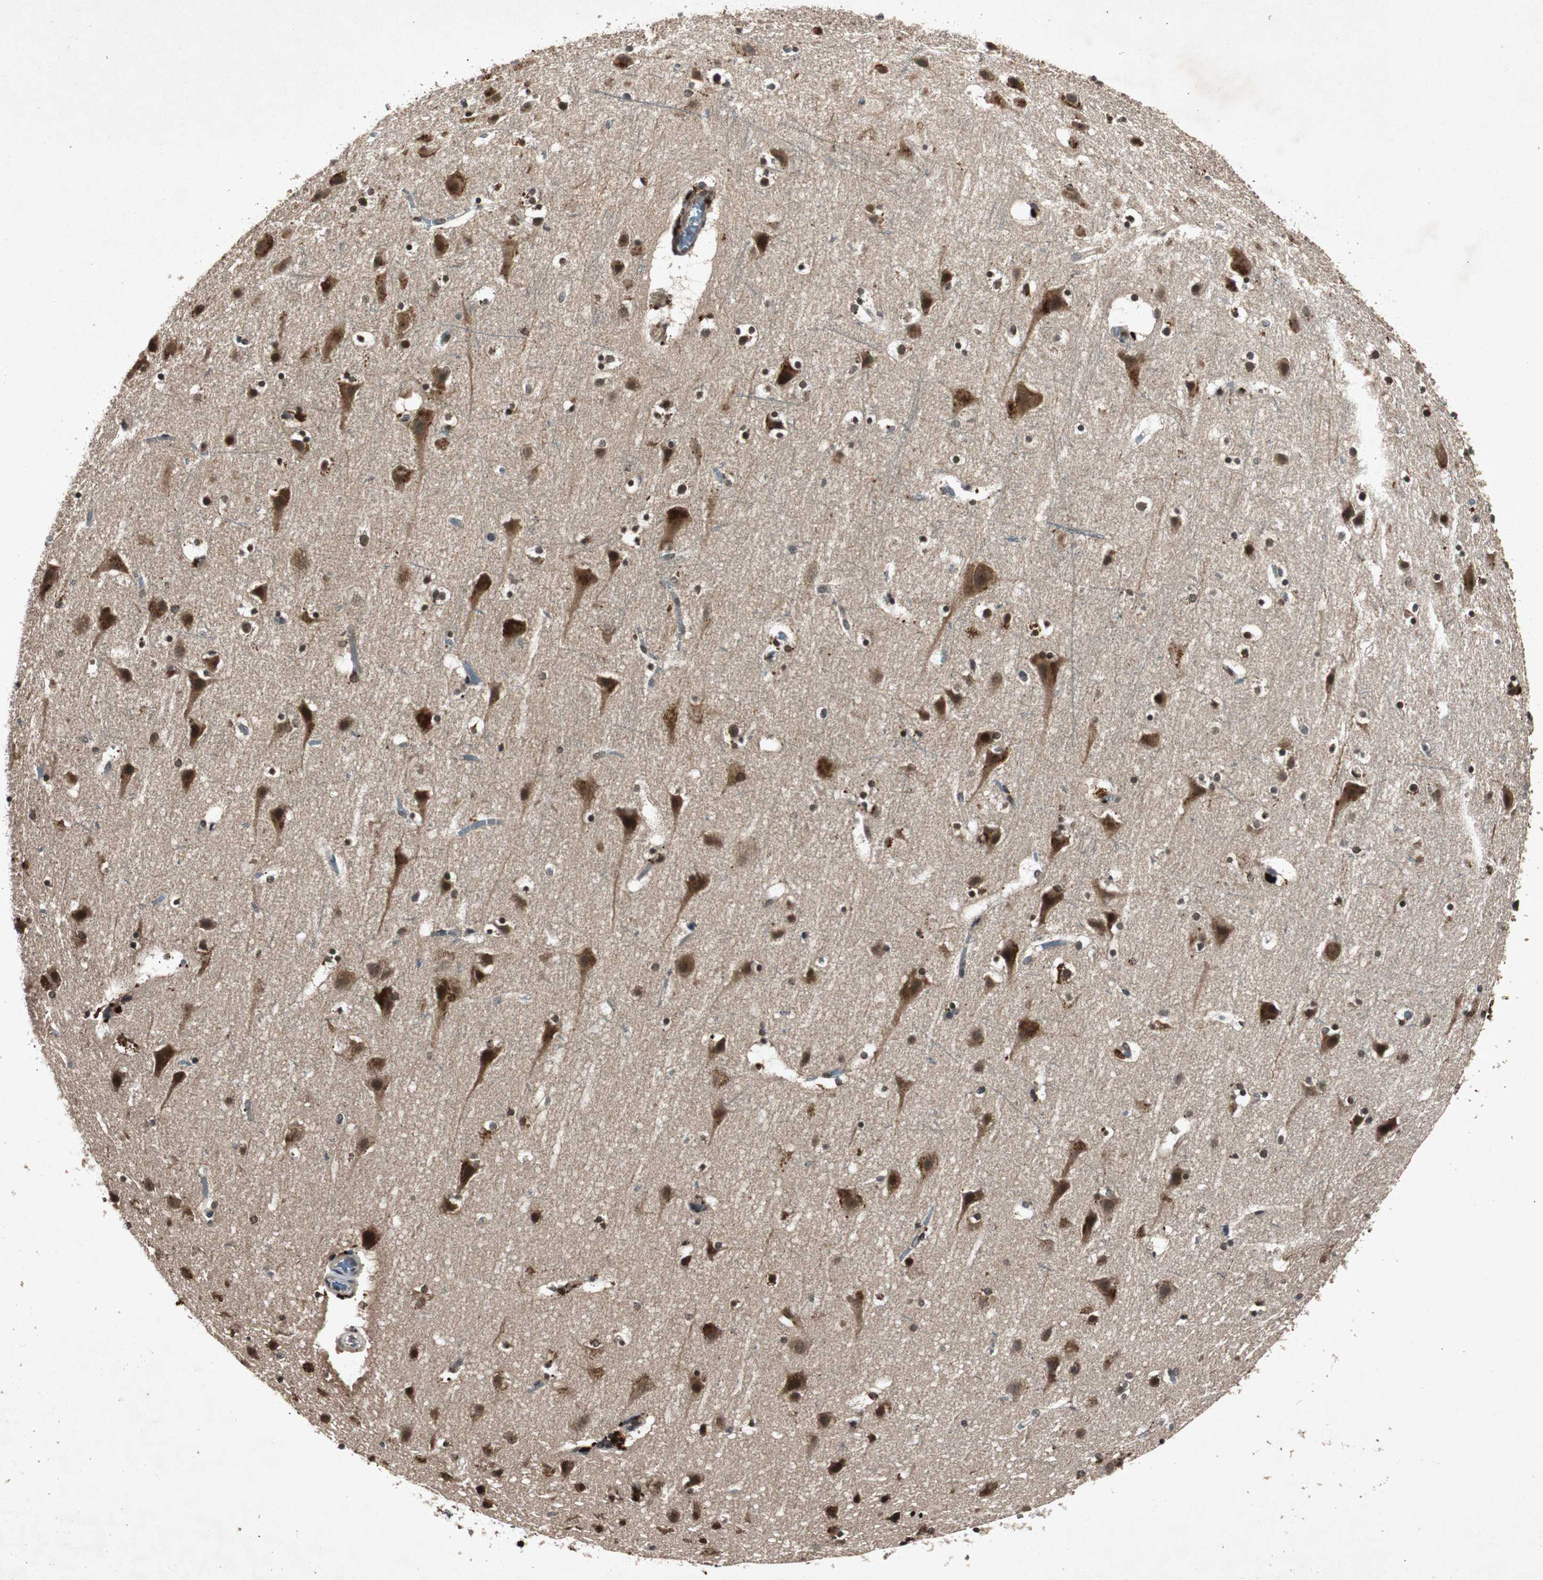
{"staining": {"intensity": "weak", "quantity": "25%-75%", "location": "cytoplasmic/membranous"}, "tissue": "cerebral cortex", "cell_type": "Endothelial cells", "image_type": "normal", "snomed": [{"axis": "morphology", "description": "Normal tissue, NOS"}, {"axis": "topography", "description": "Cerebral cortex"}], "caption": "Immunohistochemical staining of normal cerebral cortex demonstrates weak cytoplasmic/membranous protein staining in about 25%-75% of endothelial cells.", "gene": "SLIT2", "patient": {"sex": "male", "age": 45}}